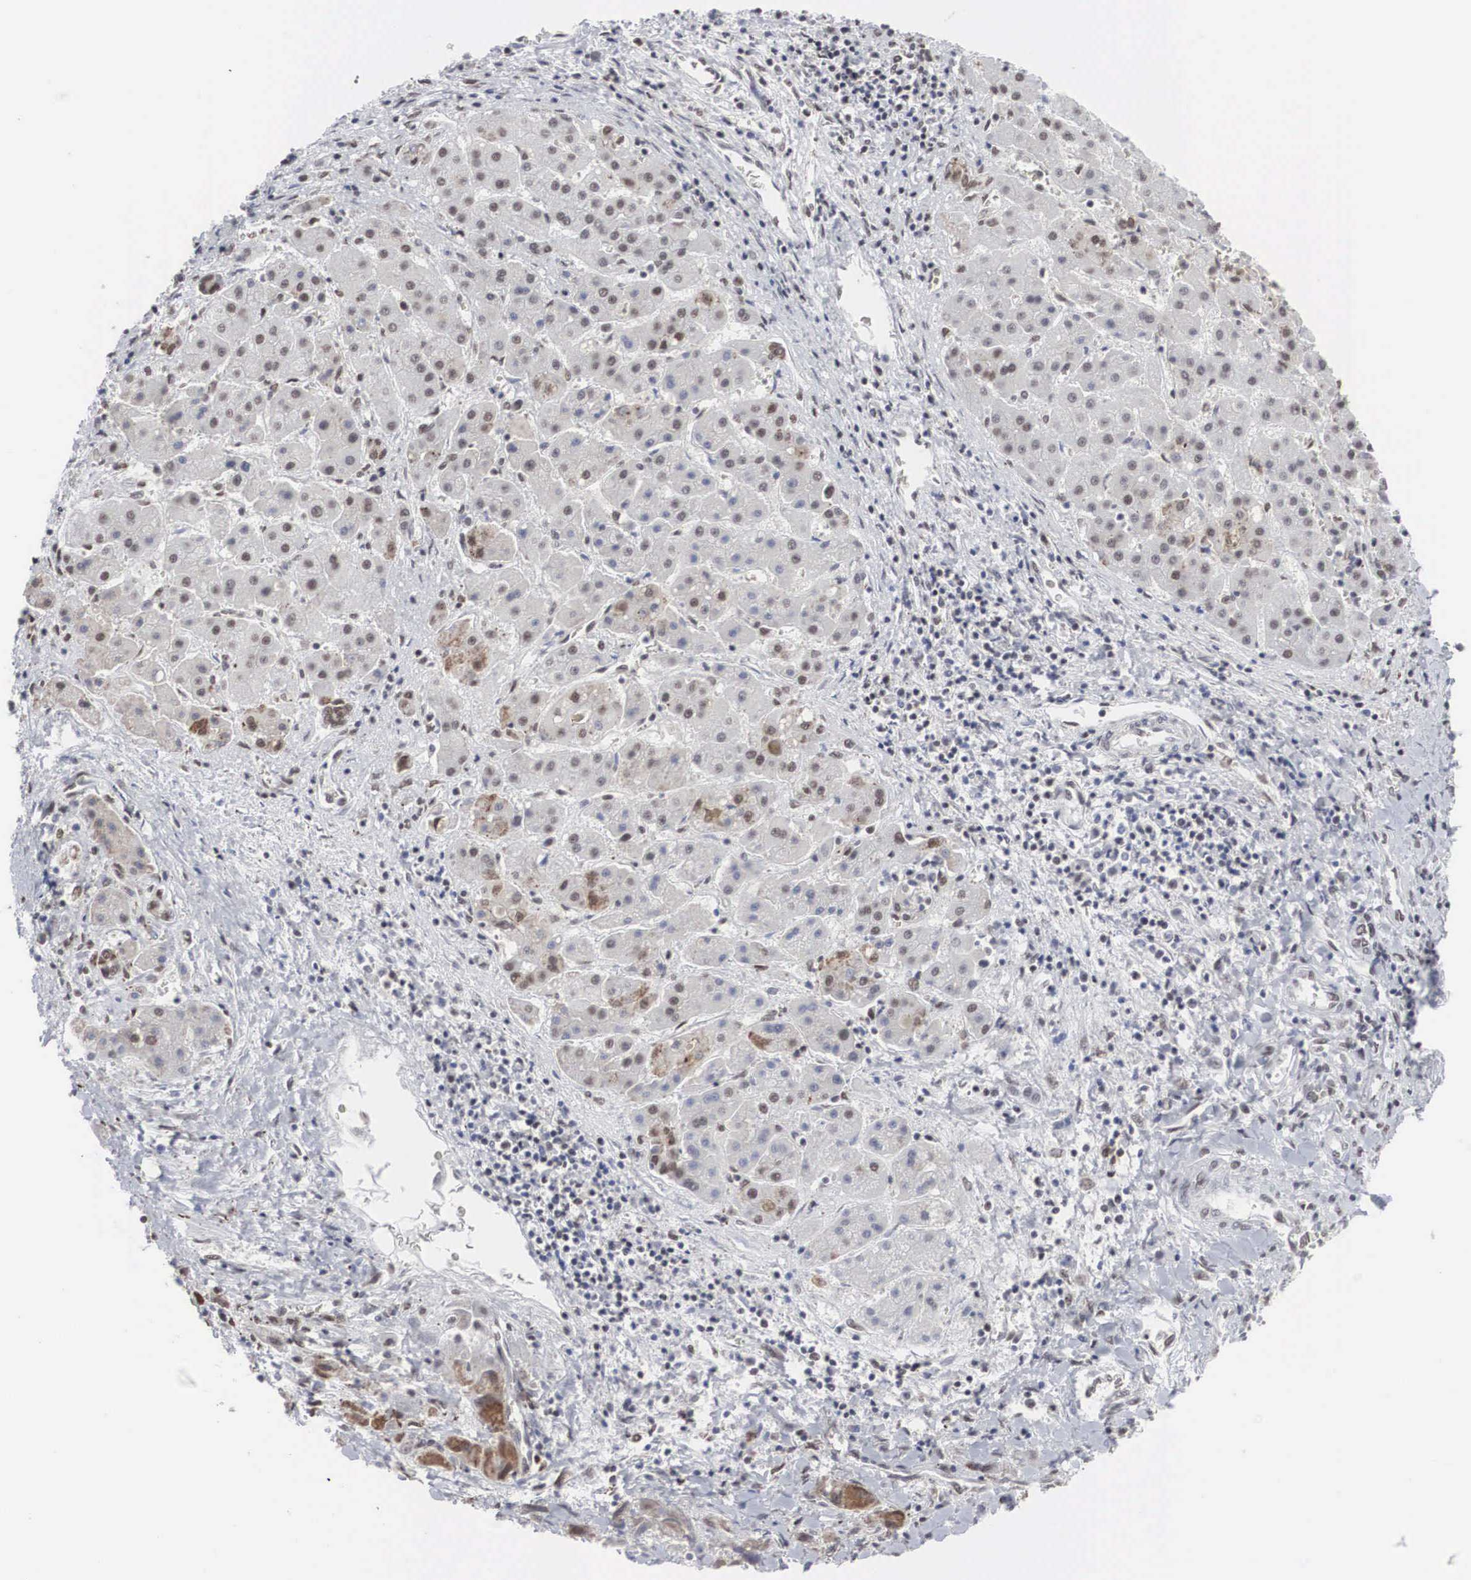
{"staining": {"intensity": "weak", "quantity": "<25%", "location": "cytoplasmic/membranous,nuclear"}, "tissue": "liver cancer", "cell_type": "Tumor cells", "image_type": "cancer", "snomed": [{"axis": "morphology", "description": "Carcinoma, Hepatocellular, NOS"}, {"axis": "topography", "description": "Liver"}], "caption": "Immunohistochemical staining of liver cancer reveals no significant staining in tumor cells. Brightfield microscopy of immunohistochemistry stained with DAB (3,3'-diaminobenzidine) (brown) and hematoxylin (blue), captured at high magnification.", "gene": "AUTS2", "patient": {"sex": "male", "age": 24}}